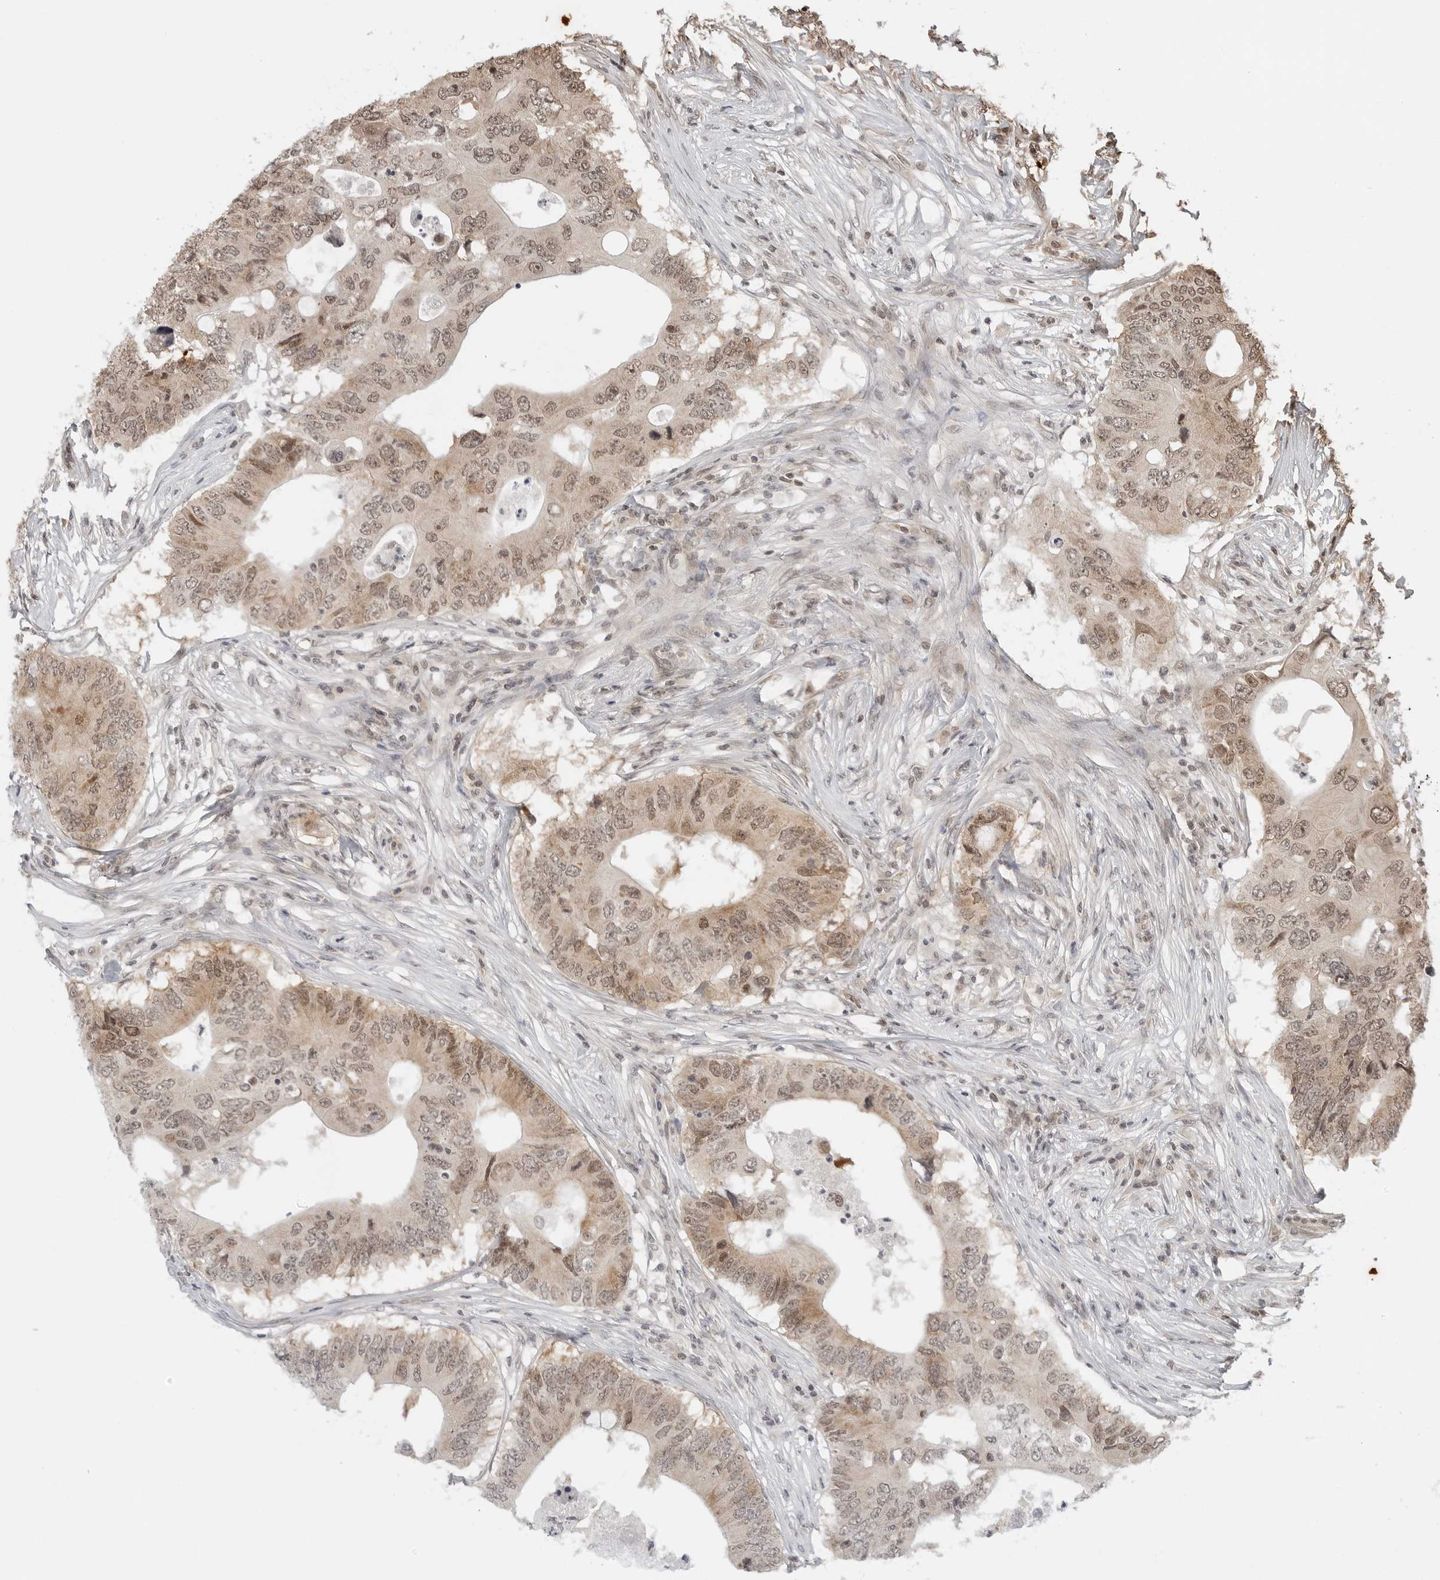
{"staining": {"intensity": "moderate", "quantity": "25%-75%", "location": "cytoplasmic/membranous,nuclear"}, "tissue": "colorectal cancer", "cell_type": "Tumor cells", "image_type": "cancer", "snomed": [{"axis": "morphology", "description": "Adenocarcinoma, NOS"}, {"axis": "topography", "description": "Colon"}], "caption": "Immunohistochemical staining of human colorectal cancer (adenocarcinoma) demonstrates medium levels of moderate cytoplasmic/membranous and nuclear staining in approximately 25%-75% of tumor cells. The staining was performed using DAB (3,3'-diaminobenzidine) to visualize the protein expression in brown, while the nuclei were stained in blue with hematoxylin (Magnification: 20x).", "gene": "METAP1", "patient": {"sex": "male", "age": 71}}